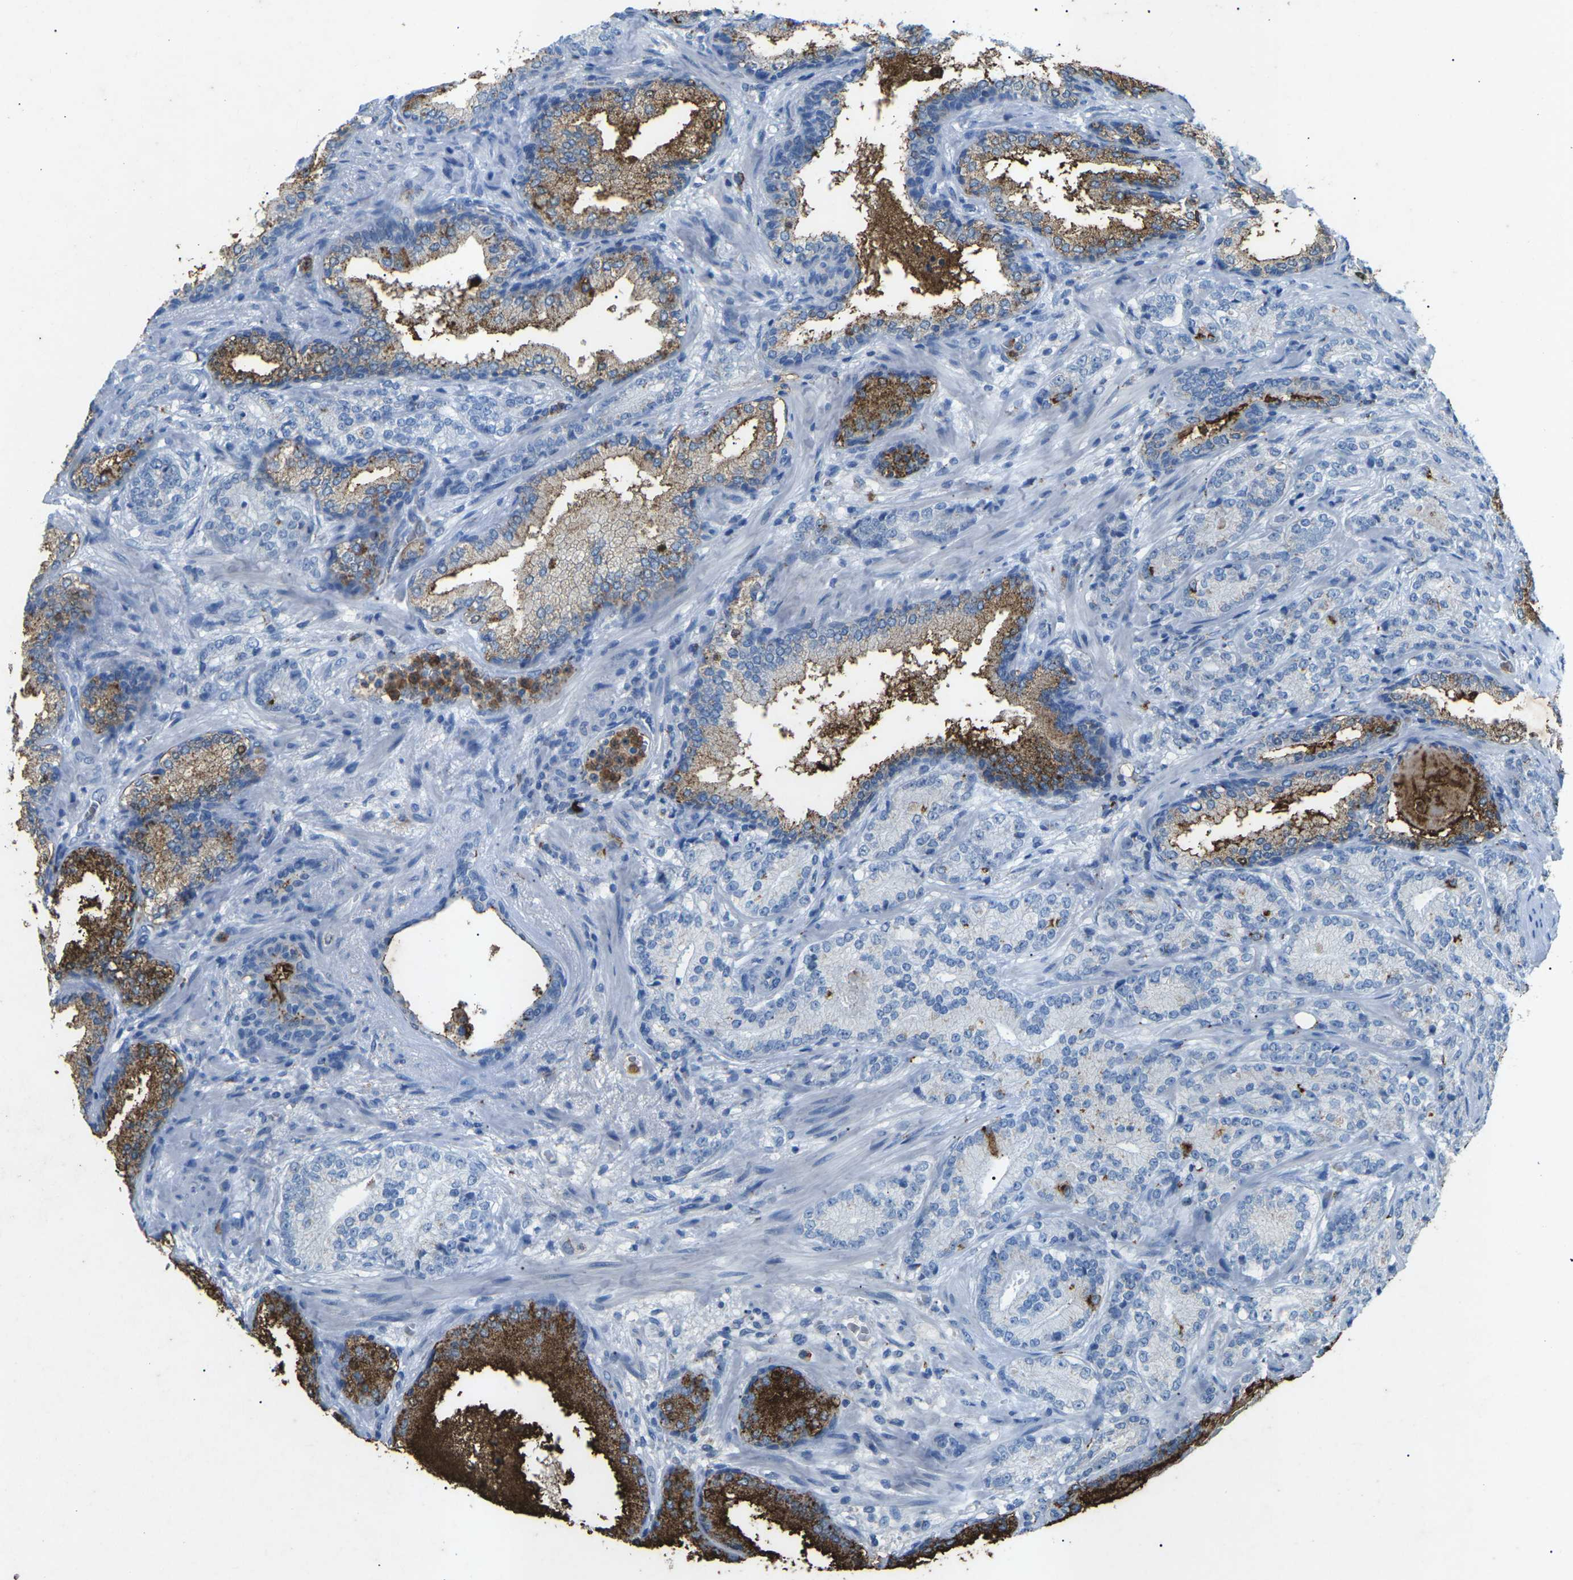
{"staining": {"intensity": "negative", "quantity": "none", "location": "none"}, "tissue": "prostate cancer", "cell_type": "Tumor cells", "image_type": "cancer", "snomed": [{"axis": "morphology", "description": "Adenocarcinoma, High grade"}, {"axis": "topography", "description": "Prostate"}], "caption": "Tumor cells show no significant positivity in high-grade adenocarcinoma (prostate).", "gene": "CTAGE1", "patient": {"sex": "male", "age": 61}}